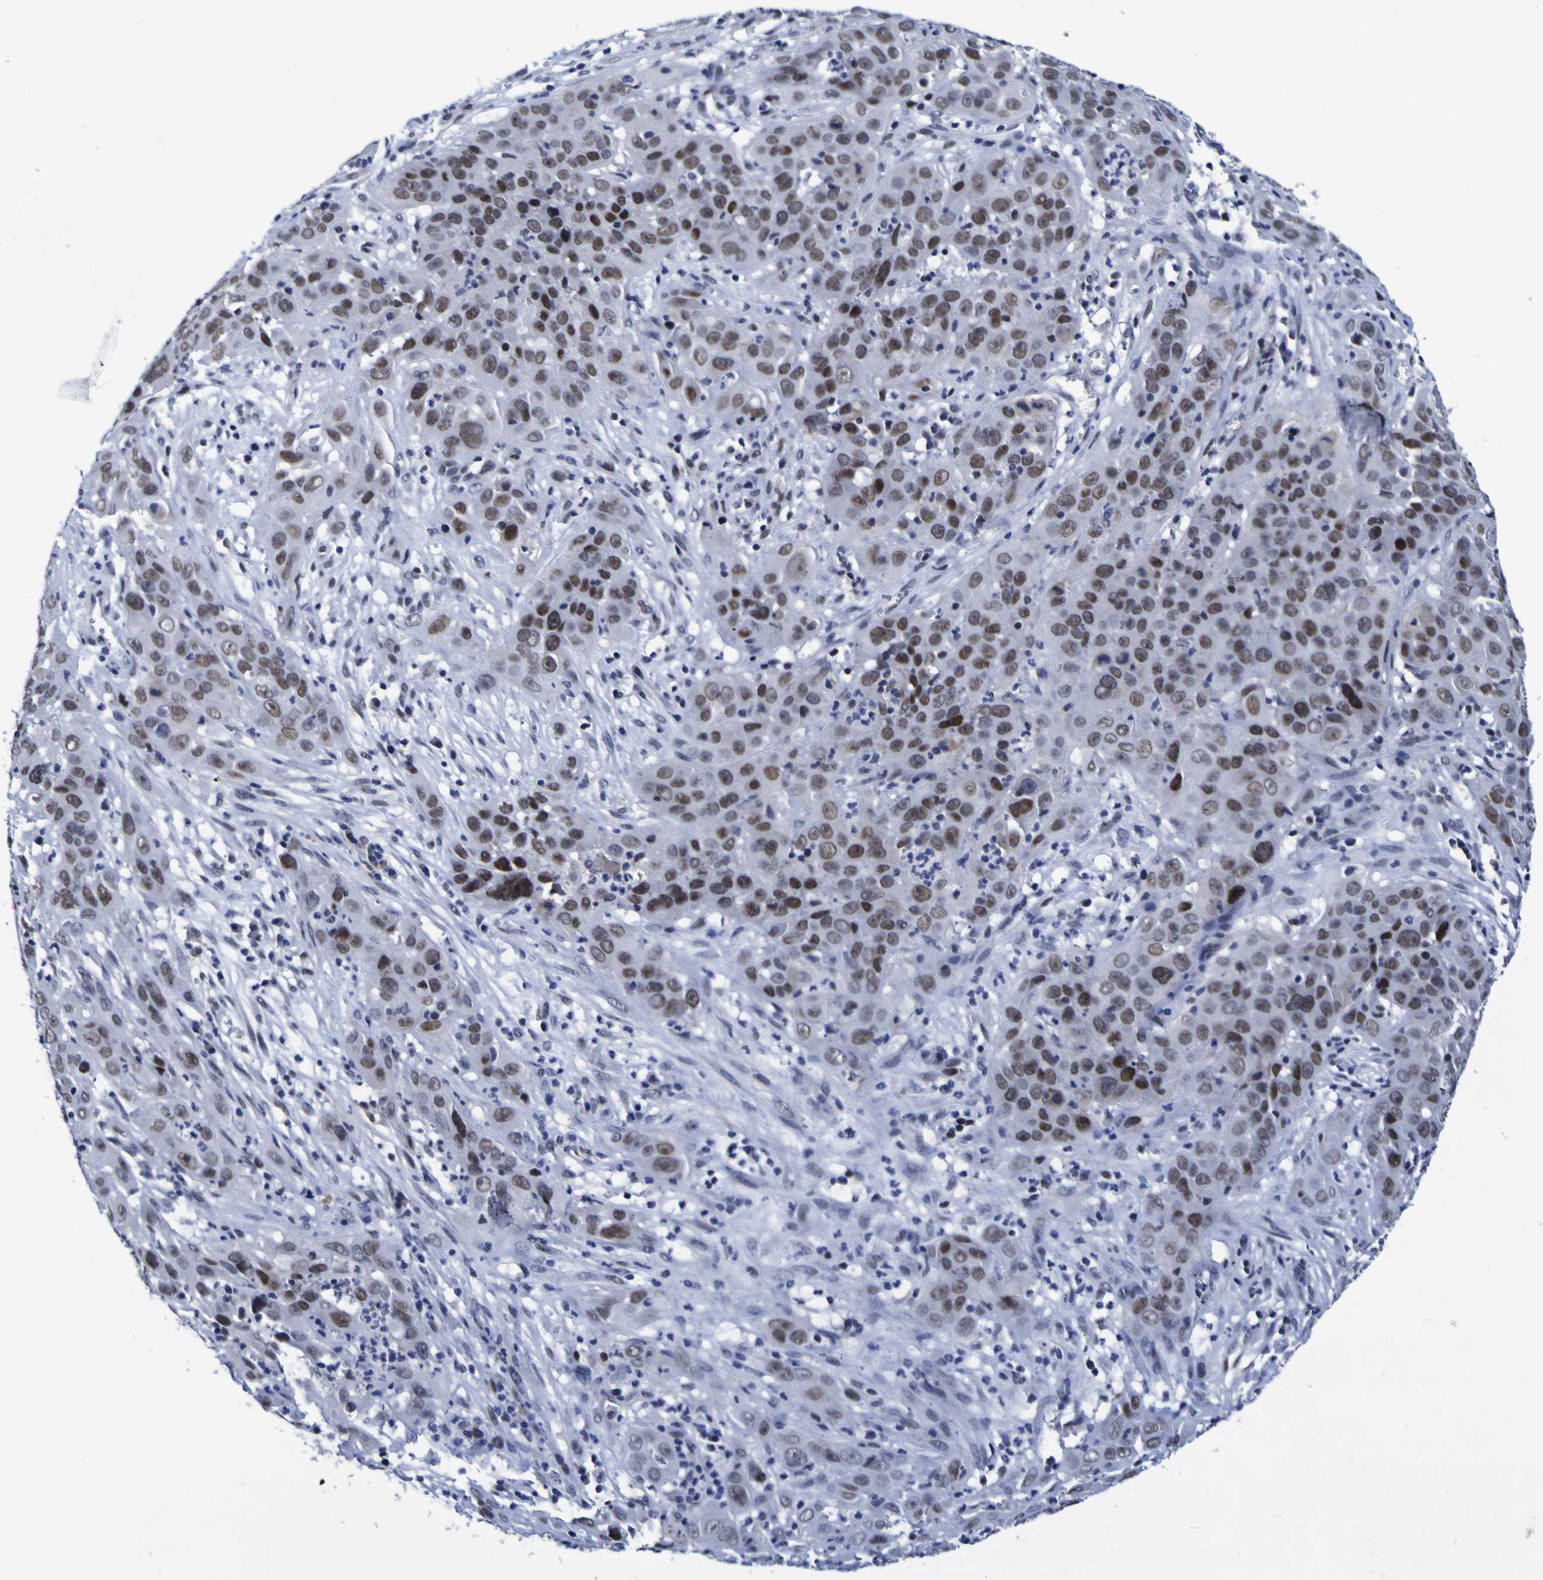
{"staining": {"intensity": "moderate", "quantity": ">75%", "location": "nuclear"}, "tissue": "cervical cancer", "cell_type": "Tumor cells", "image_type": "cancer", "snomed": [{"axis": "morphology", "description": "Squamous cell carcinoma, NOS"}, {"axis": "topography", "description": "Cervix"}], "caption": "The micrograph shows a brown stain indicating the presence of a protein in the nuclear of tumor cells in cervical cancer.", "gene": "MBD3", "patient": {"sex": "female", "age": 32}}